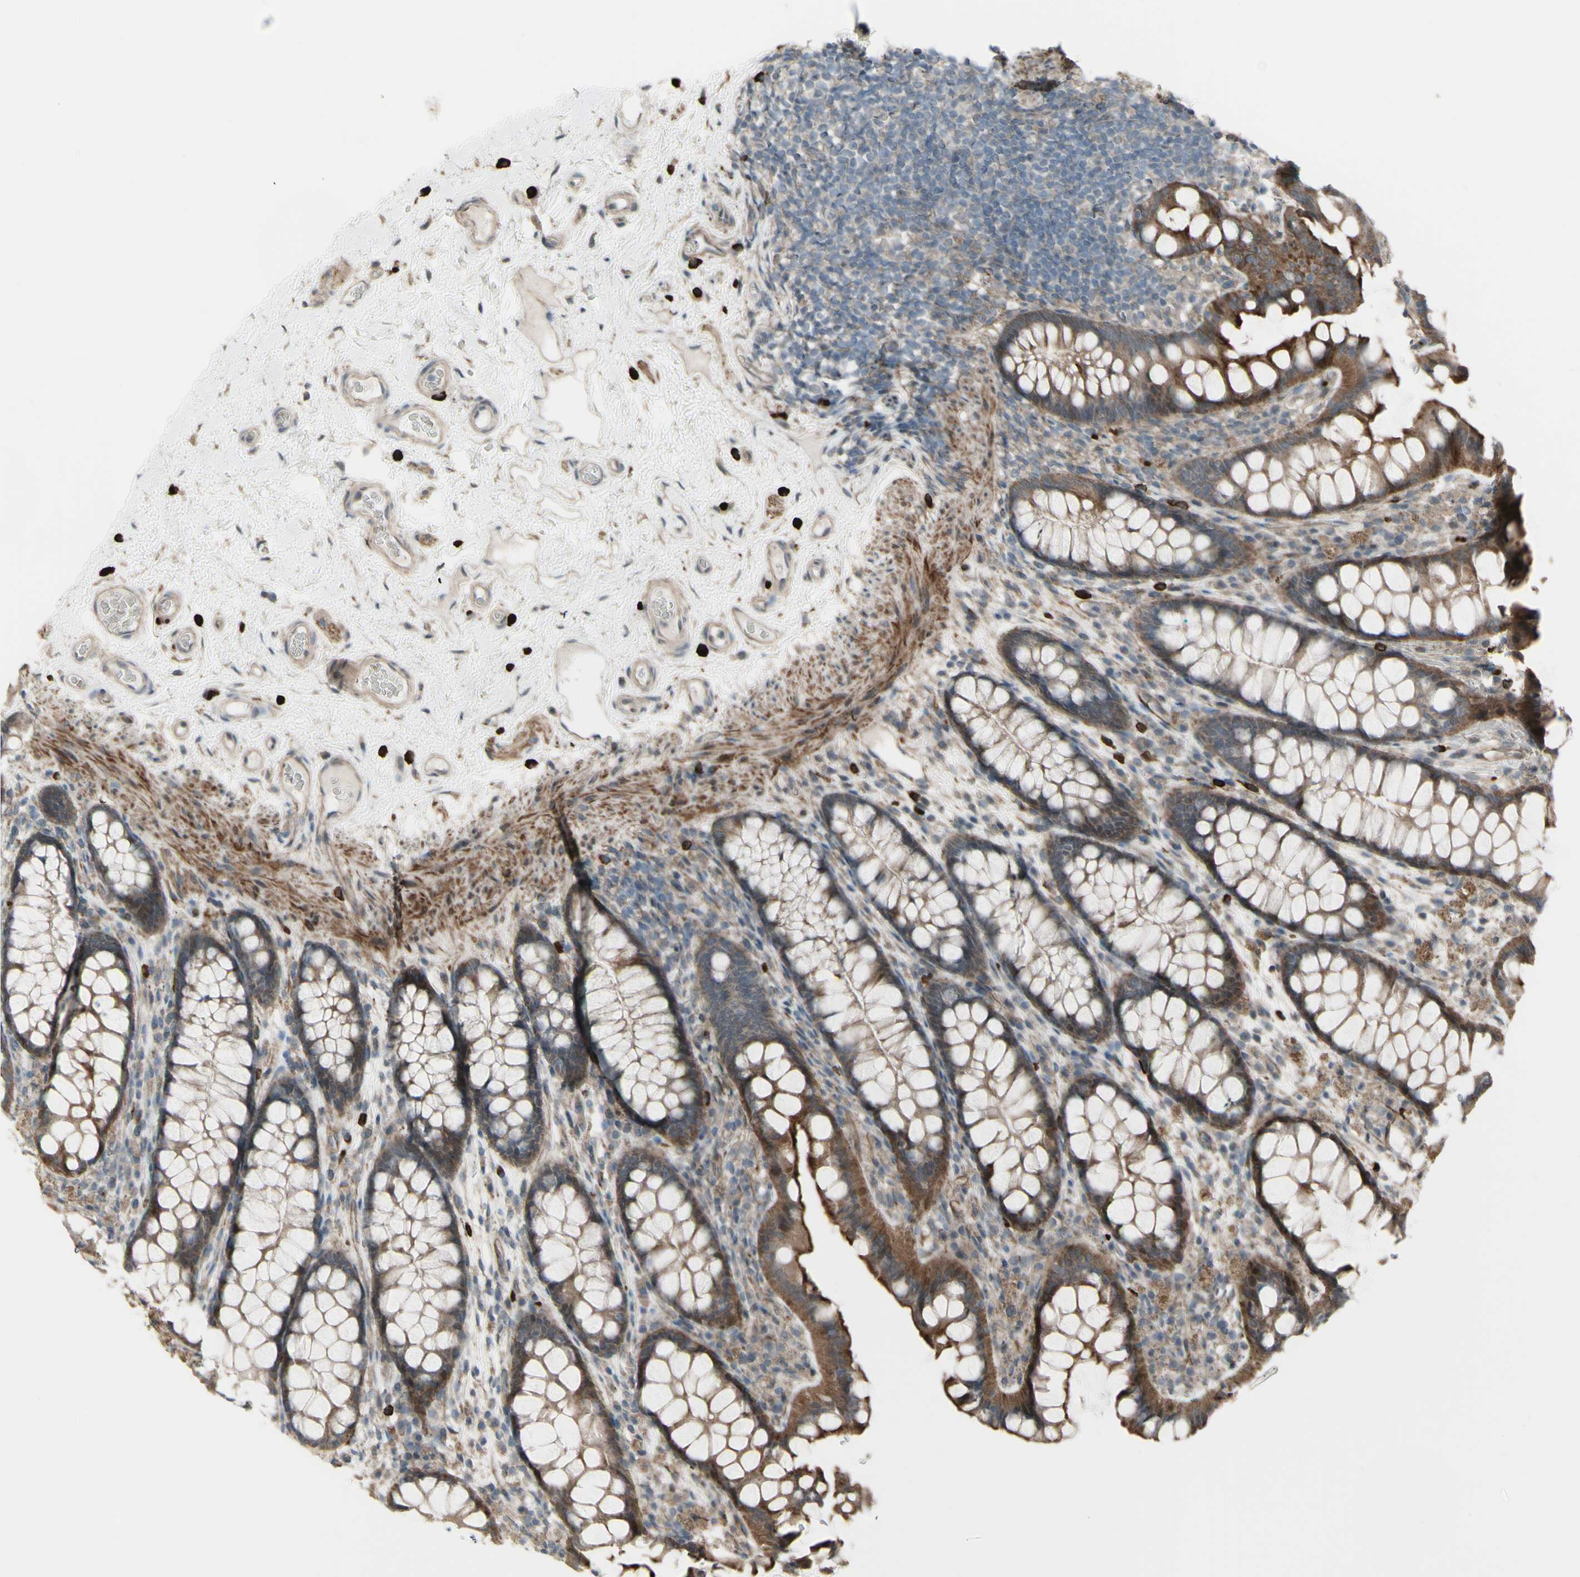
{"staining": {"intensity": "weak", "quantity": ">75%", "location": "cytoplasmic/membranous"}, "tissue": "colon", "cell_type": "Endothelial cells", "image_type": "normal", "snomed": [{"axis": "morphology", "description": "Normal tissue, NOS"}, {"axis": "topography", "description": "Colon"}], "caption": "Immunohistochemistry of unremarkable human colon demonstrates low levels of weak cytoplasmic/membranous staining in about >75% of endothelial cells. (DAB (3,3'-diaminobenzidine) IHC, brown staining for protein, blue staining for nuclei).", "gene": "GRAMD1B", "patient": {"sex": "female", "age": 55}}